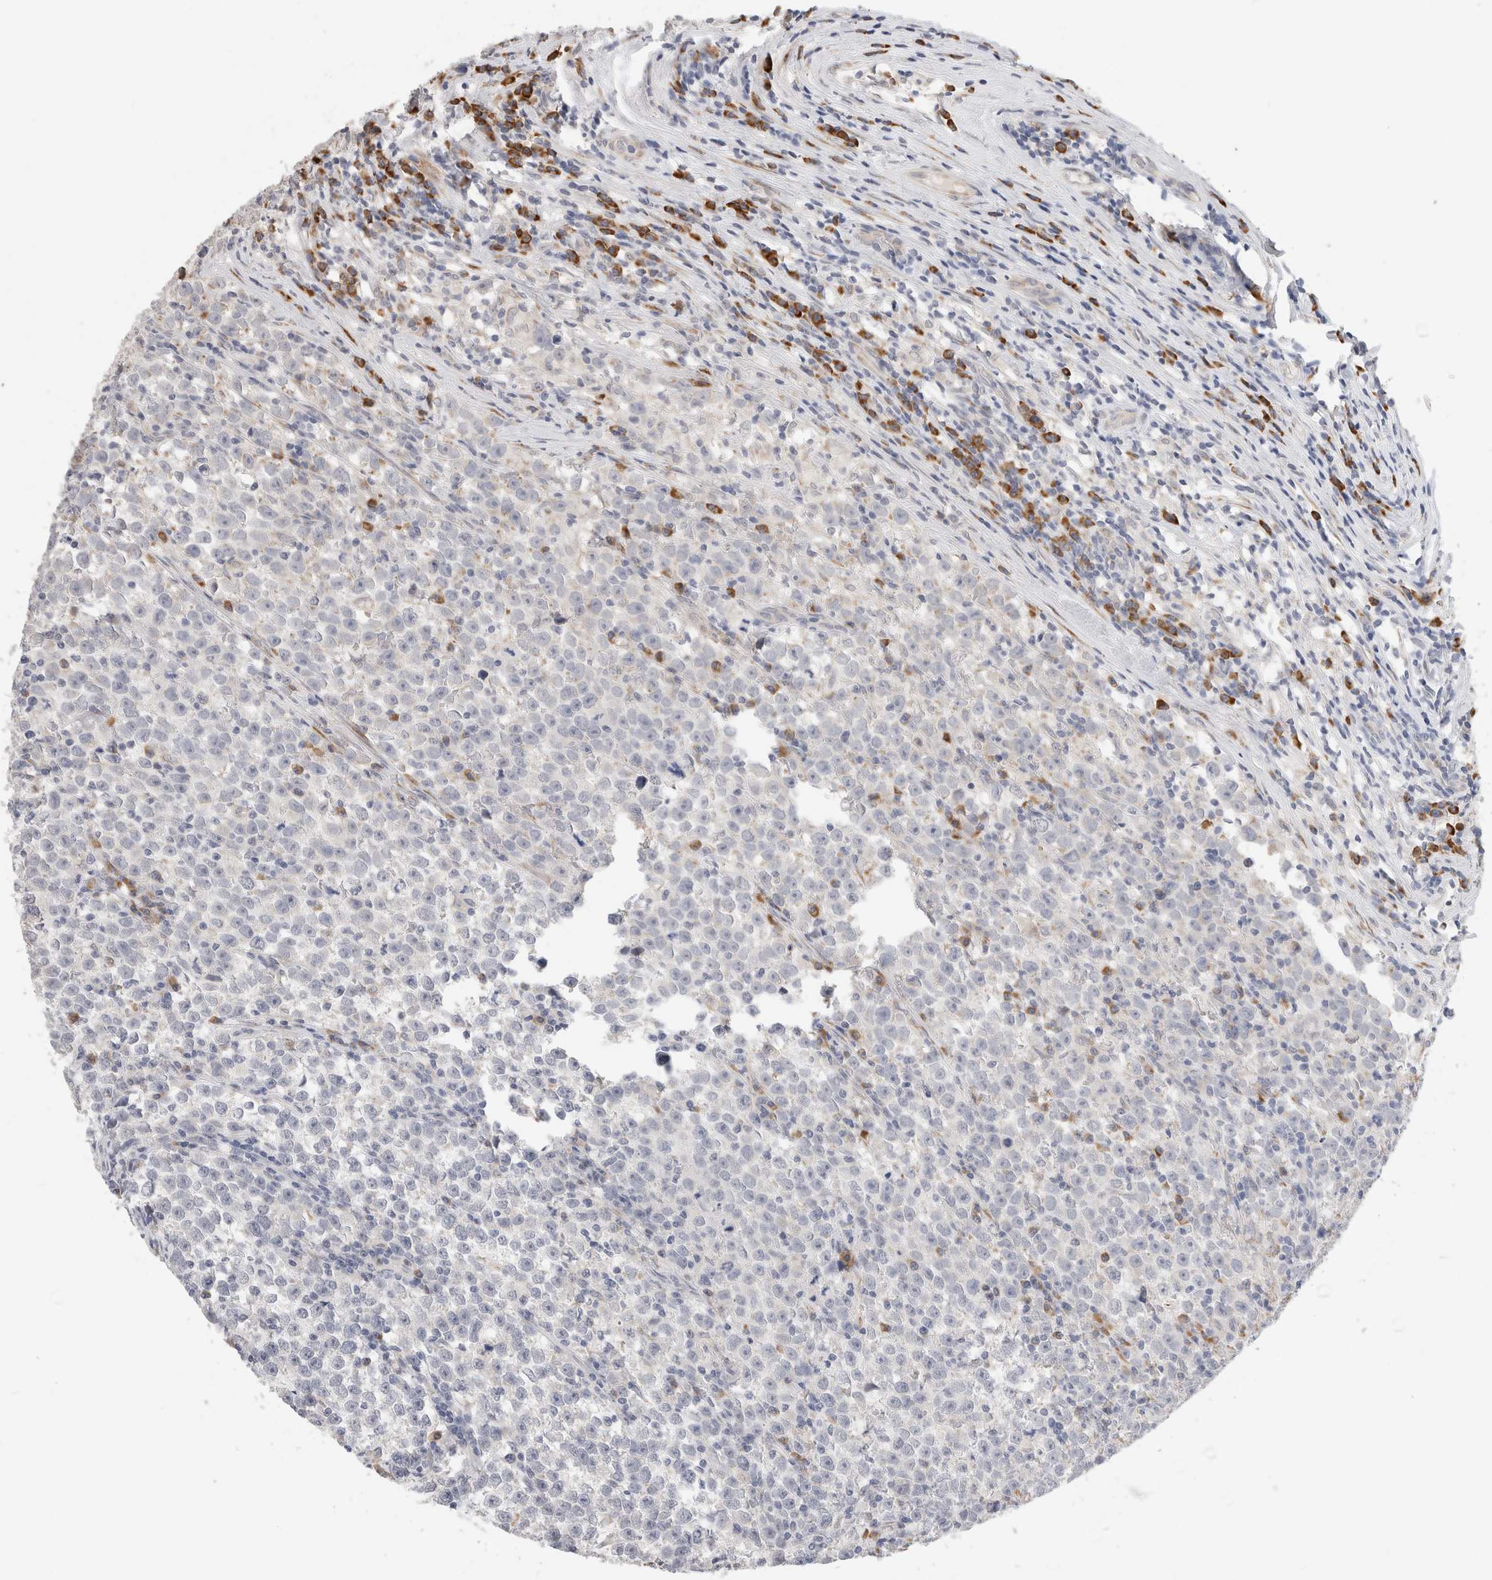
{"staining": {"intensity": "negative", "quantity": "none", "location": "none"}, "tissue": "testis cancer", "cell_type": "Tumor cells", "image_type": "cancer", "snomed": [{"axis": "morphology", "description": "Normal tissue, NOS"}, {"axis": "morphology", "description": "Seminoma, NOS"}, {"axis": "topography", "description": "Testis"}], "caption": "A high-resolution micrograph shows IHC staining of seminoma (testis), which shows no significant staining in tumor cells.", "gene": "HDLBP", "patient": {"sex": "male", "age": 43}}